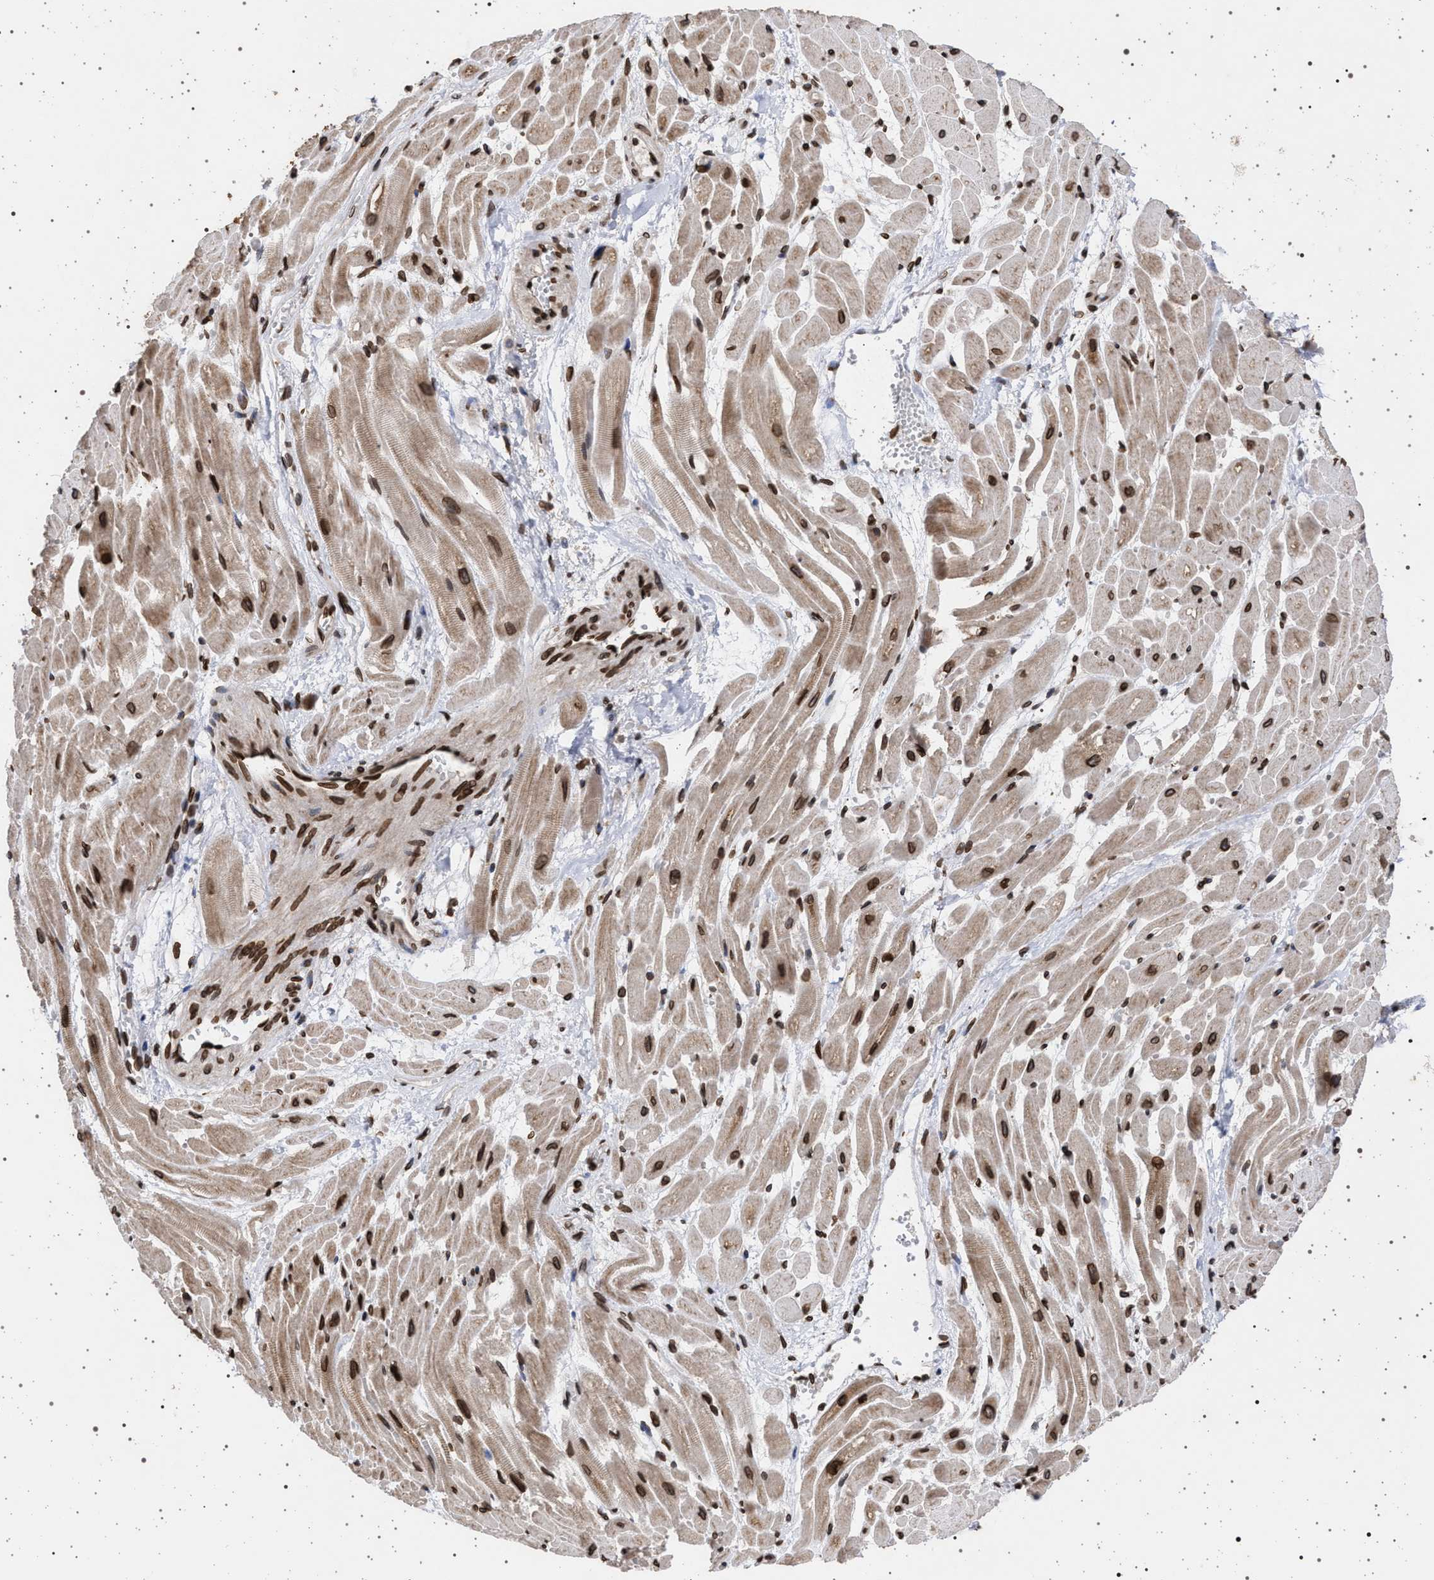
{"staining": {"intensity": "strong", "quantity": ">75%", "location": "cytoplasmic/membranous,nuclear"}, "tissue": "heart muscle", "cell_type": "Cardiomyocytes", "image_type": "normal", "snomed": [{"axis": "morphology", "description": "Normal tissue, NOS"}, {"axis": "topography", "description": "Heart"}], "caption": "The micrograph exhibits a brown stain indicating the presence of a protein in the cytoplasmic/membranous,nuclear of cardiomyocytes in heart muscle.", "gene": "ING2", "patient": {"sex": "male", "age": 45}}